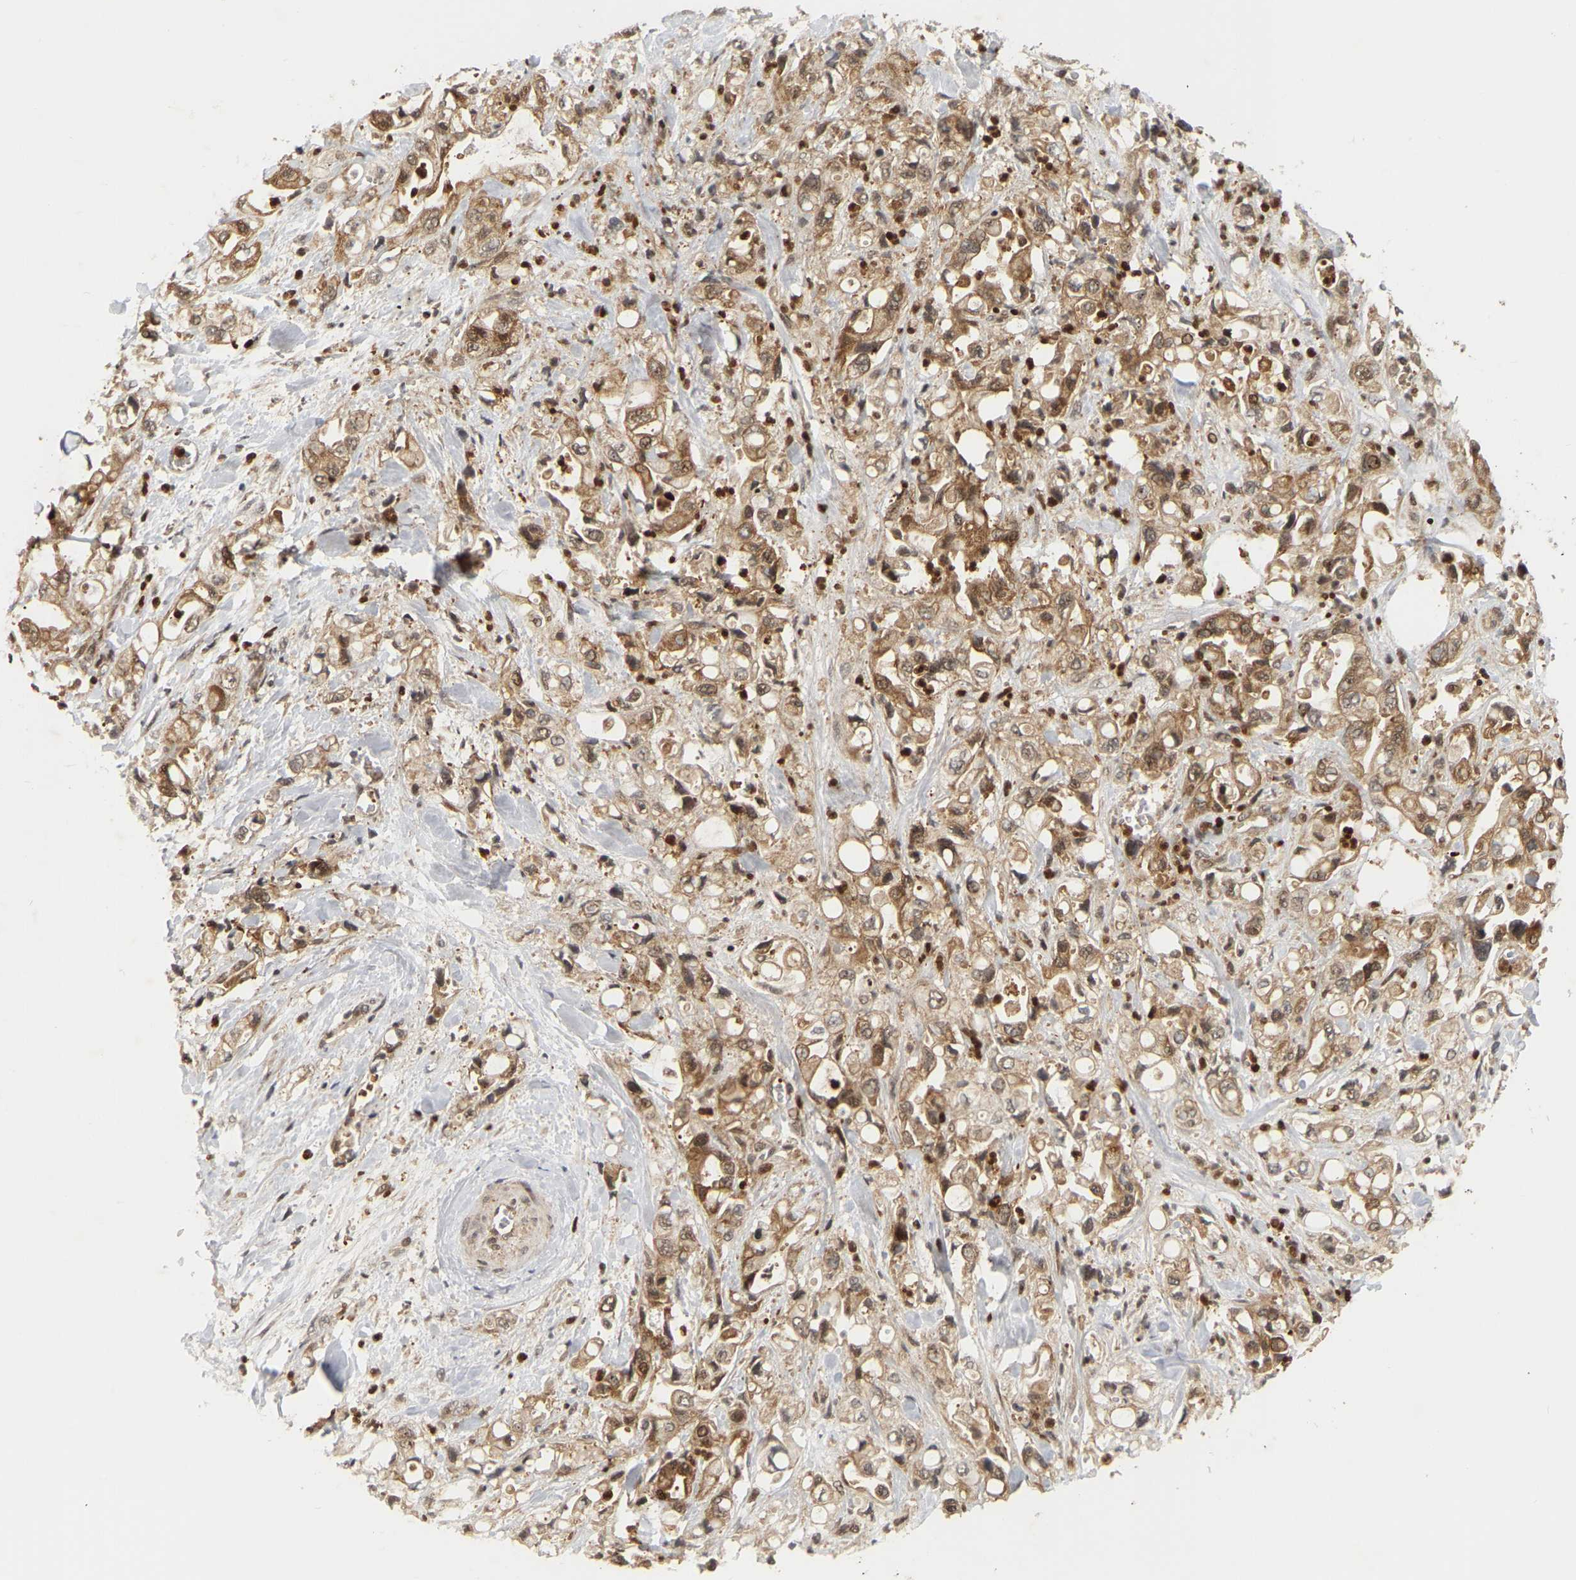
{"staining": {"intensity": "moderate", "quantity": ">75%", "location": "cytoplasmic/membranous"}, "tissue": "pancreatic cancer", "cell_type": "Tumor cells", "image_type": "cancer", "snomed": [{"axis": "morphology", "description": "Adenocarcinoma, NOS"}, {"axis": "topography", "description": "Pancreas"}], "caption": "Protein staining demonstrates moderate cytoplasmic/membranous positivity in about >75% of tumor cells in pancreatic adenocarcinoma.", "gene": "NFE2L2", "patient": {"sex": "male", "age": 70}}